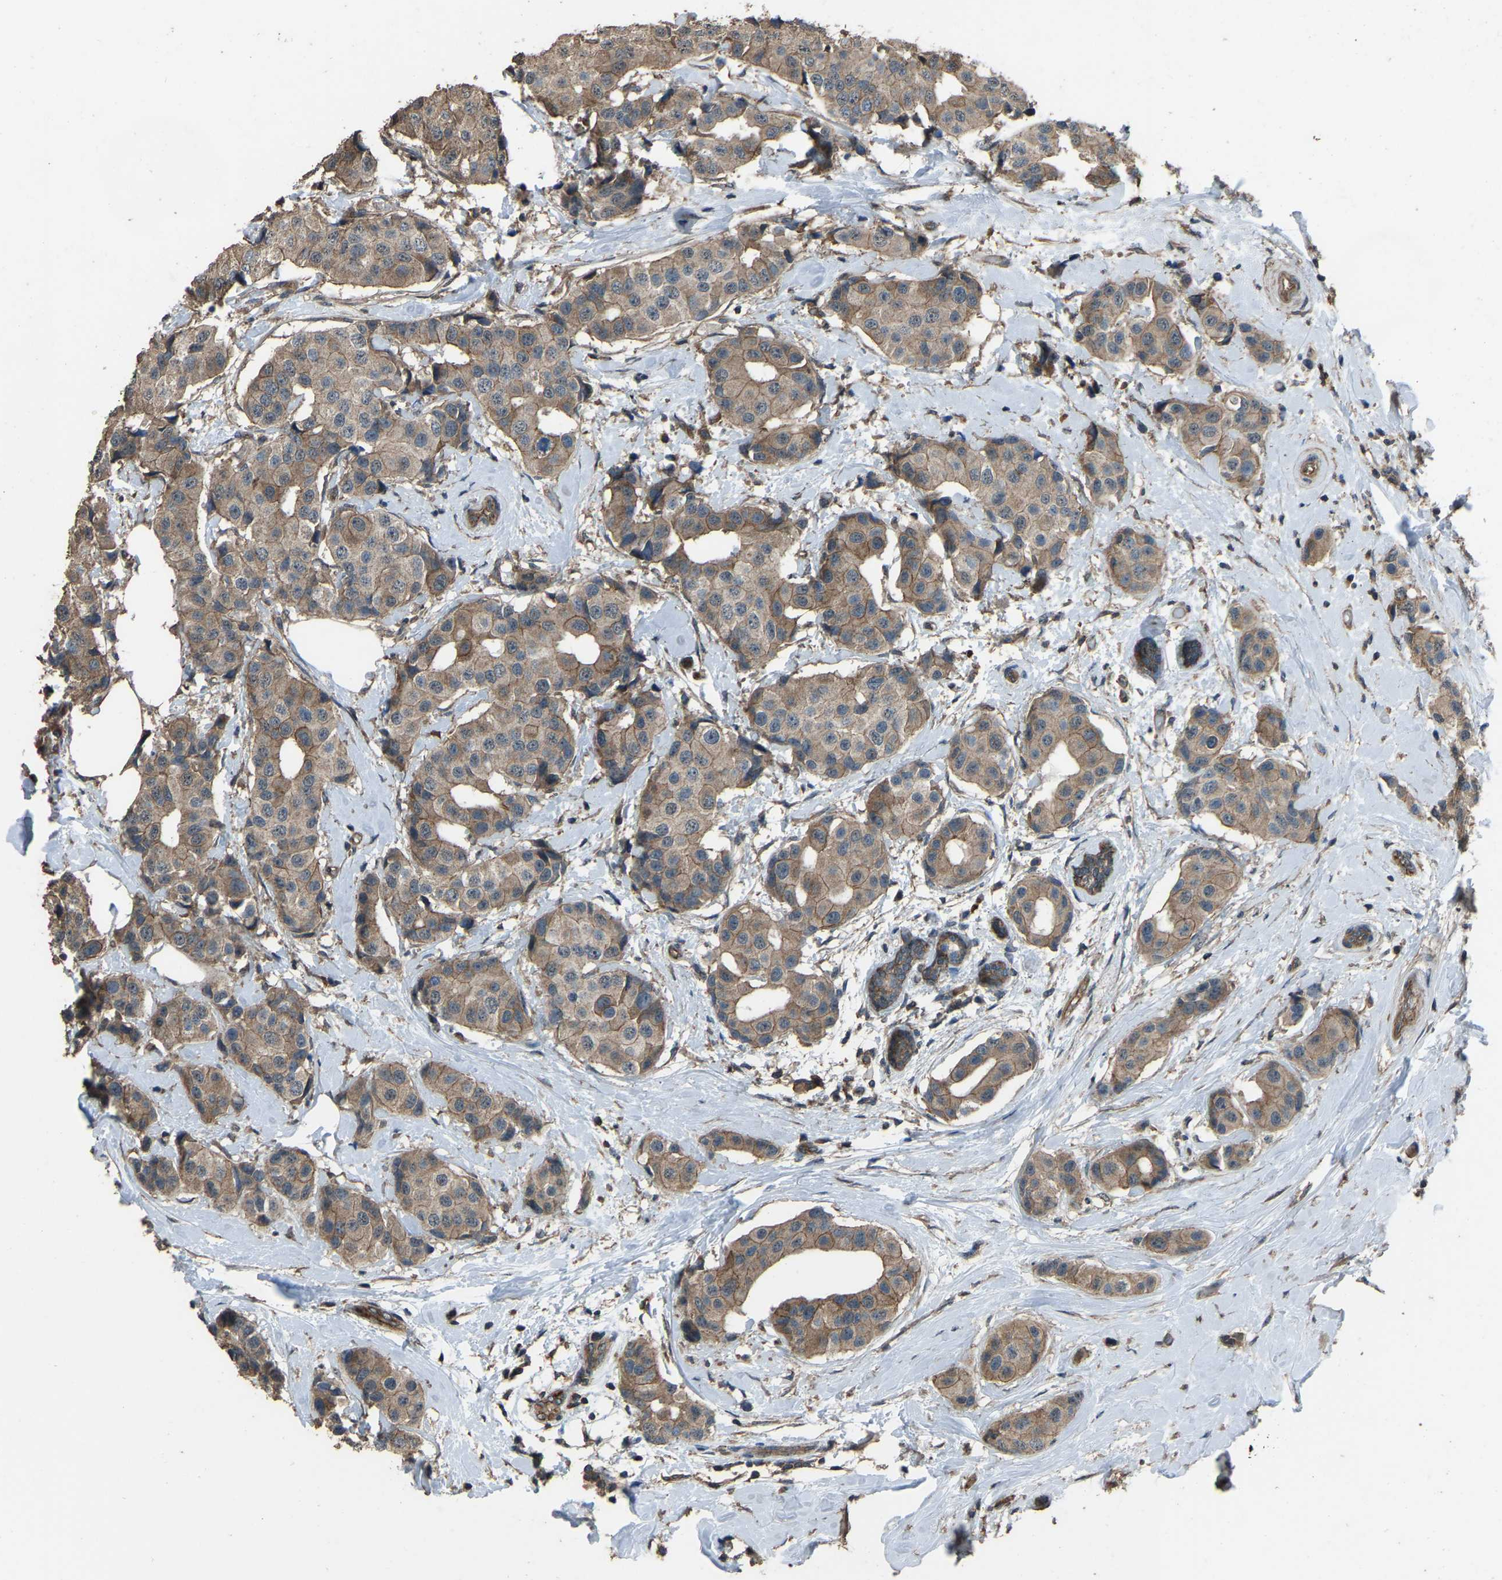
{"staining": {"intensity": "weak", "quantity": ">75%", "location": "cytoplasmic/membranous"}, "tissue": "breast cancer", "cell_type": "Tumor cells", "image_type": "cancer", "snomed": [{"axis": "morphology", "description": "Normal tissue, NOS"}, {"axis": "morphology", "description": "Duct carcinoma"}, {"axis": "topography", "description": "Breast"}], "caption": "Intraductal carcinoma (breast) stained with immunohistochemistry (IHC) exhibits weak cytoplasmic/membranous staining in approximately >75% of tumor cells.", "gene": "SLC4A2", "patient": {"sex": "female", "age": 39}}